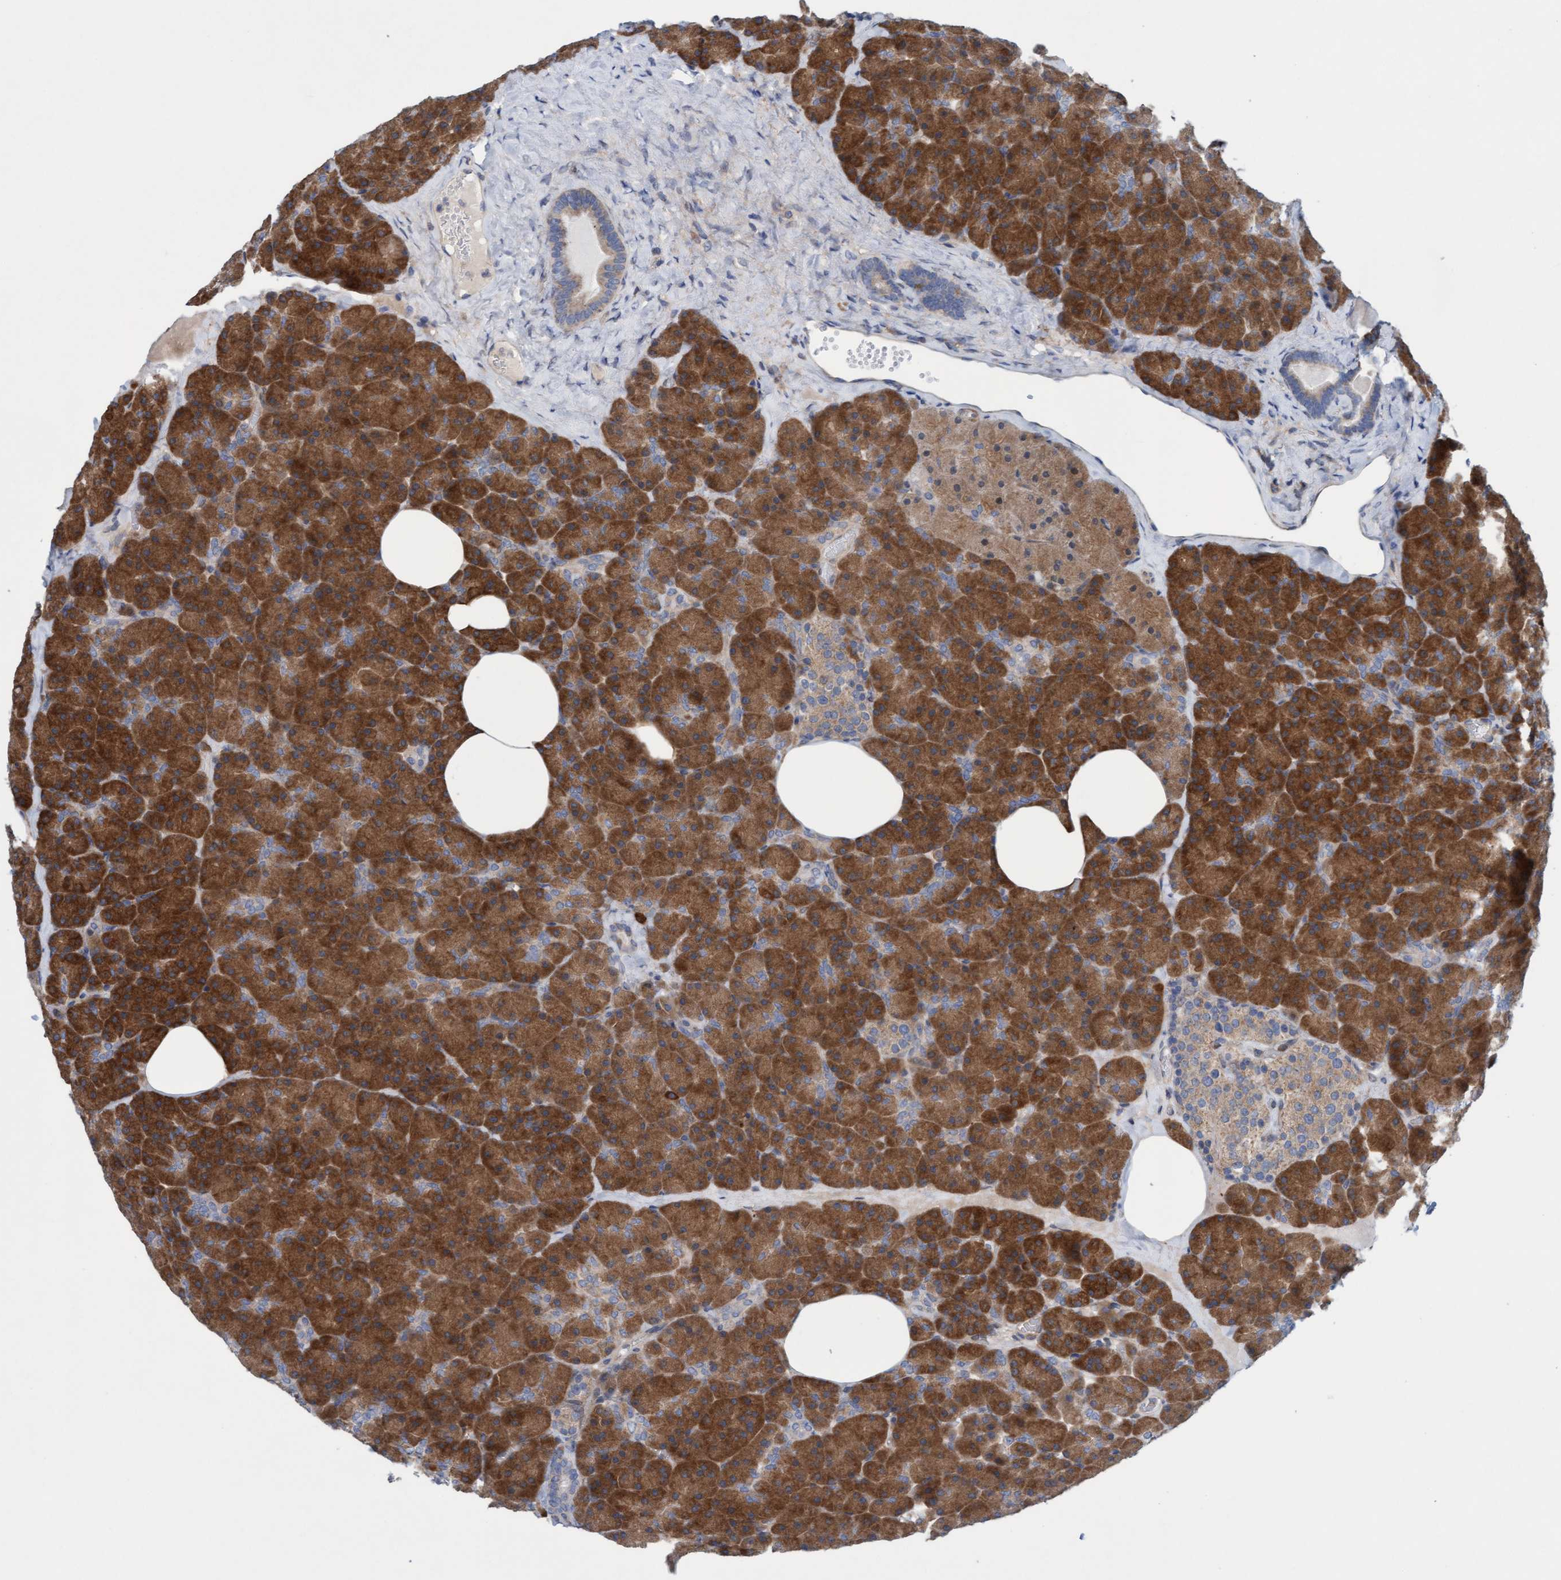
{"staining": {"intensity": "strong", "quantity": ">75%", "location": "cytoplasmic/membranous"}, "tissue": "pancreas", "cell_type": "Exocrine glandular cells", "image_type": "normal", "snomed": [{"axis": "morphology", "description": "Normal tissue, NOS"}, {"axis": "morphology", "description": "Carcinoid, malignant, NOS"}, {"axis": "topography", "description": "Pancreas"}], "caption": "The micrograph displays immunohistochemical staining of normal pancreas. There is strong cytoplasmic/membranous expression is present in about >75% of exocrine glandular cells.", "gene": "KLHL25", "patient": {"sex": "female", "age": 35}}